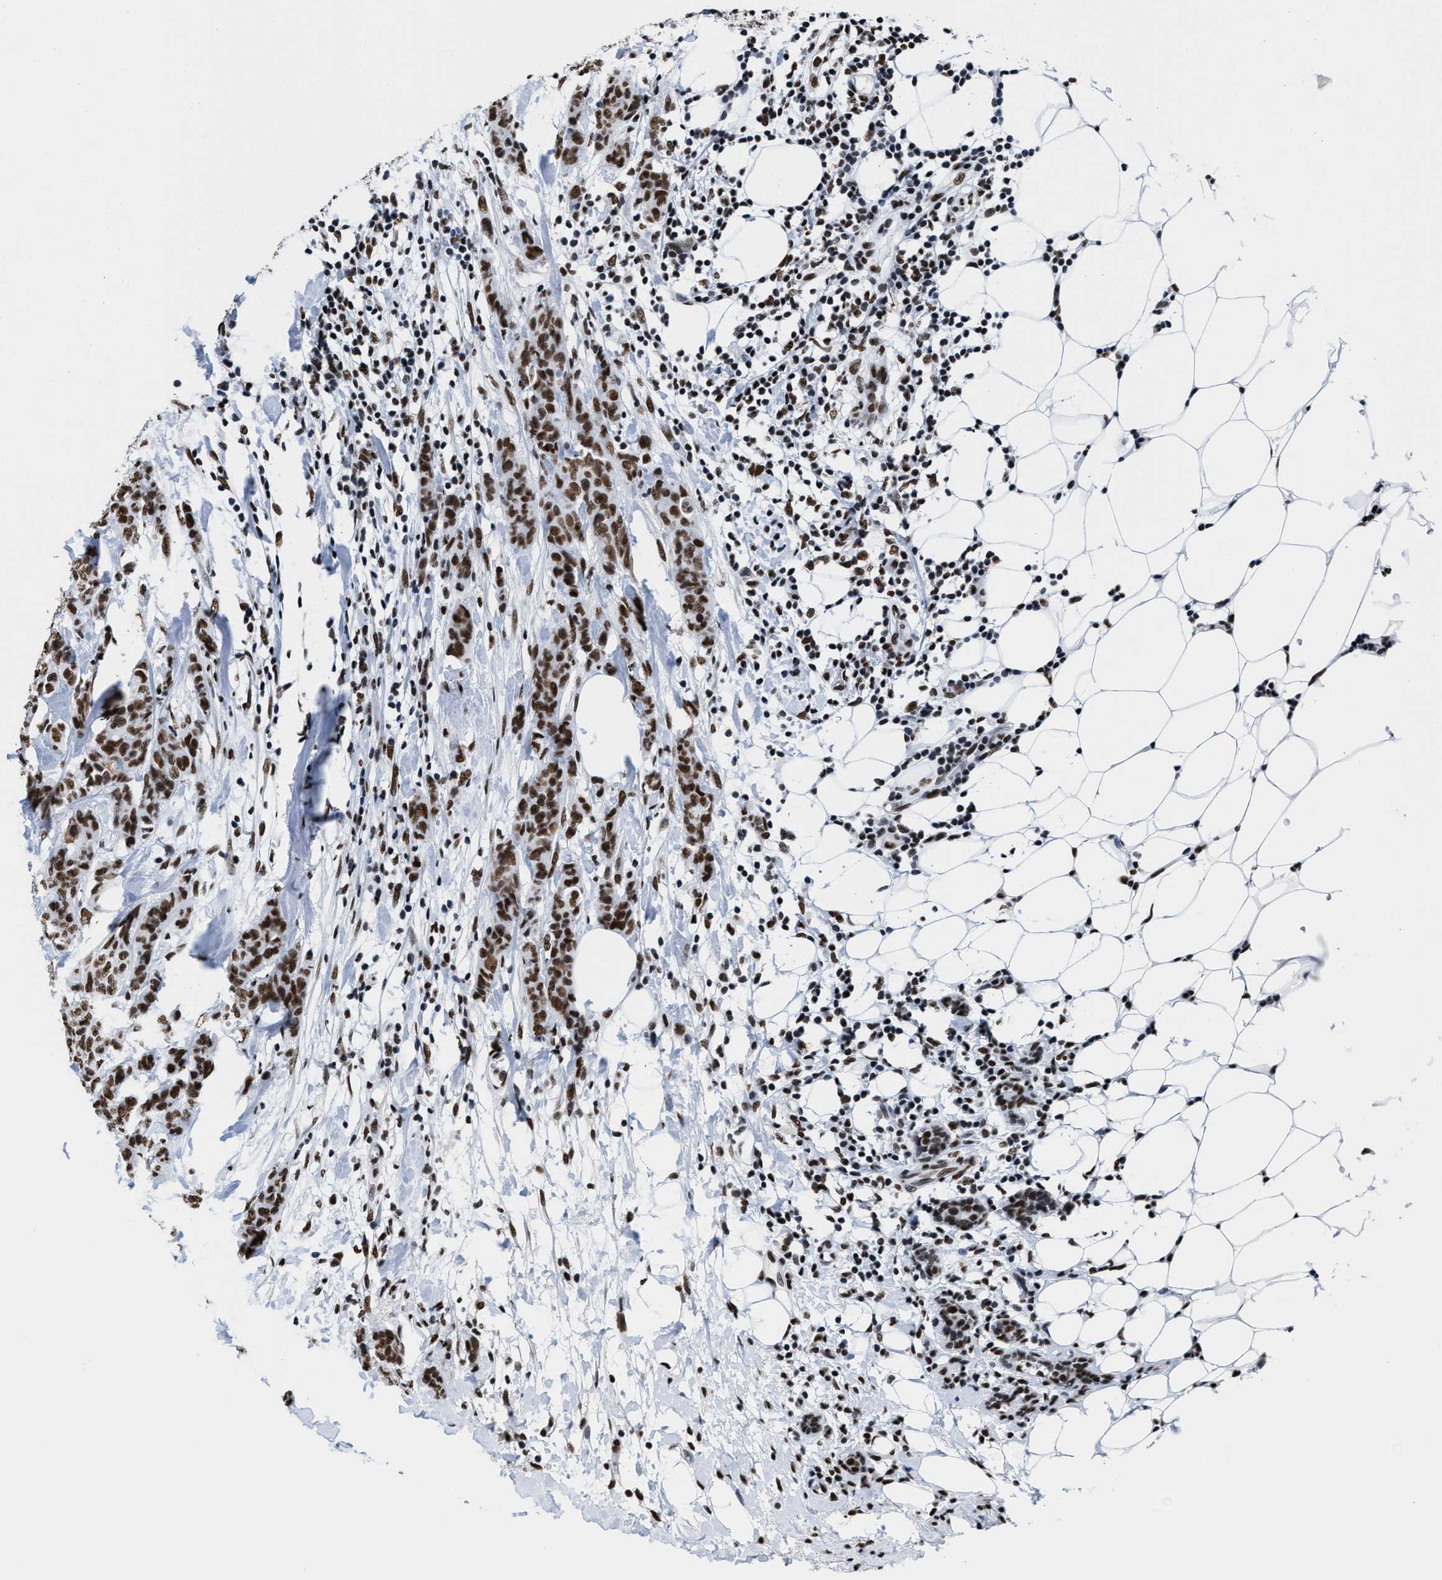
{"staining": {"intensity": "strong", "quantity": ">75%", "location": "nuclear"}, "tissue": "breast cancer", "cell_type": "Tumor cells", "image_type": "cancer", "snomed": [{"axis": "morphology", "description": "Normal tissue, NOS"}, {"axis": "morphology", "description": "Duct carcinoma"}, {"axis": "topography", "description": "Breast"}], "caption": "Immunohistochemical staining of human breast cancer (infiltrating ductal carcinoma) displays high levels of strong nuclear positivity in about >75% of tumor cells.", "gene": "SMARCC2", "patient": {"sex": "female", "age": 40}}